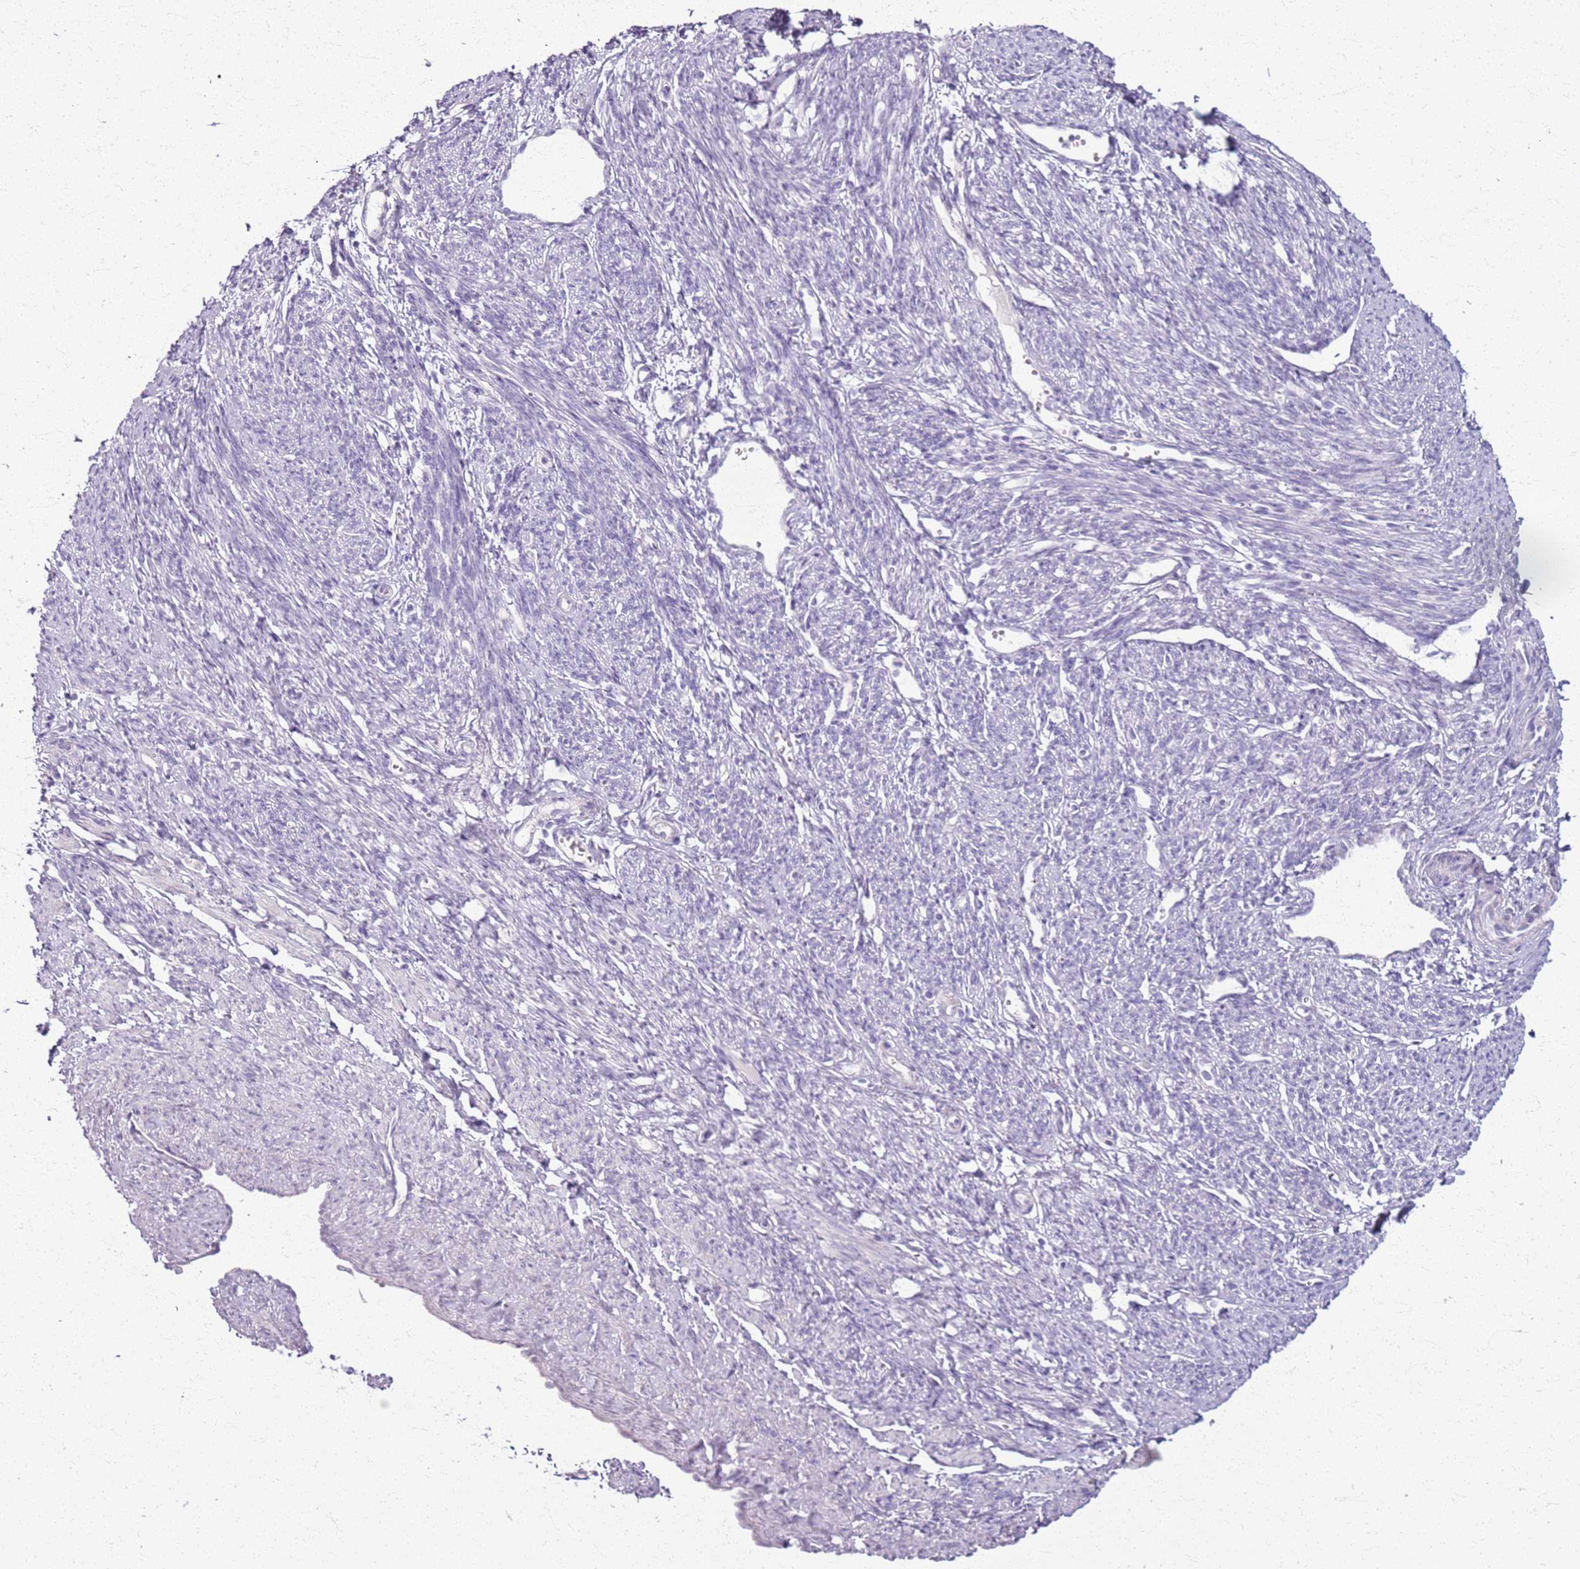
{"staining": {"intensity": "negative", "quantity": "none", "location": "none"}, "tissue": "smooth muscle", "cell_type": "Smooth muscle cells", "image_type": "normal", "snomed": [{"axis": "morphology", "description": "Normal tissue, NOS"}, {"axis": "topography", "description": "Smooth muscle"}, {"axis": "topography", "description": "Uterus"}], "caption": "An immunohistochemistry (IHC) histopathology image of benign smooth muscle is shown. There is no staining in smooth muscle cells of smooth muscle.", "gene": "CSRP3", "patient": {"sex": "female", "age": 59}}